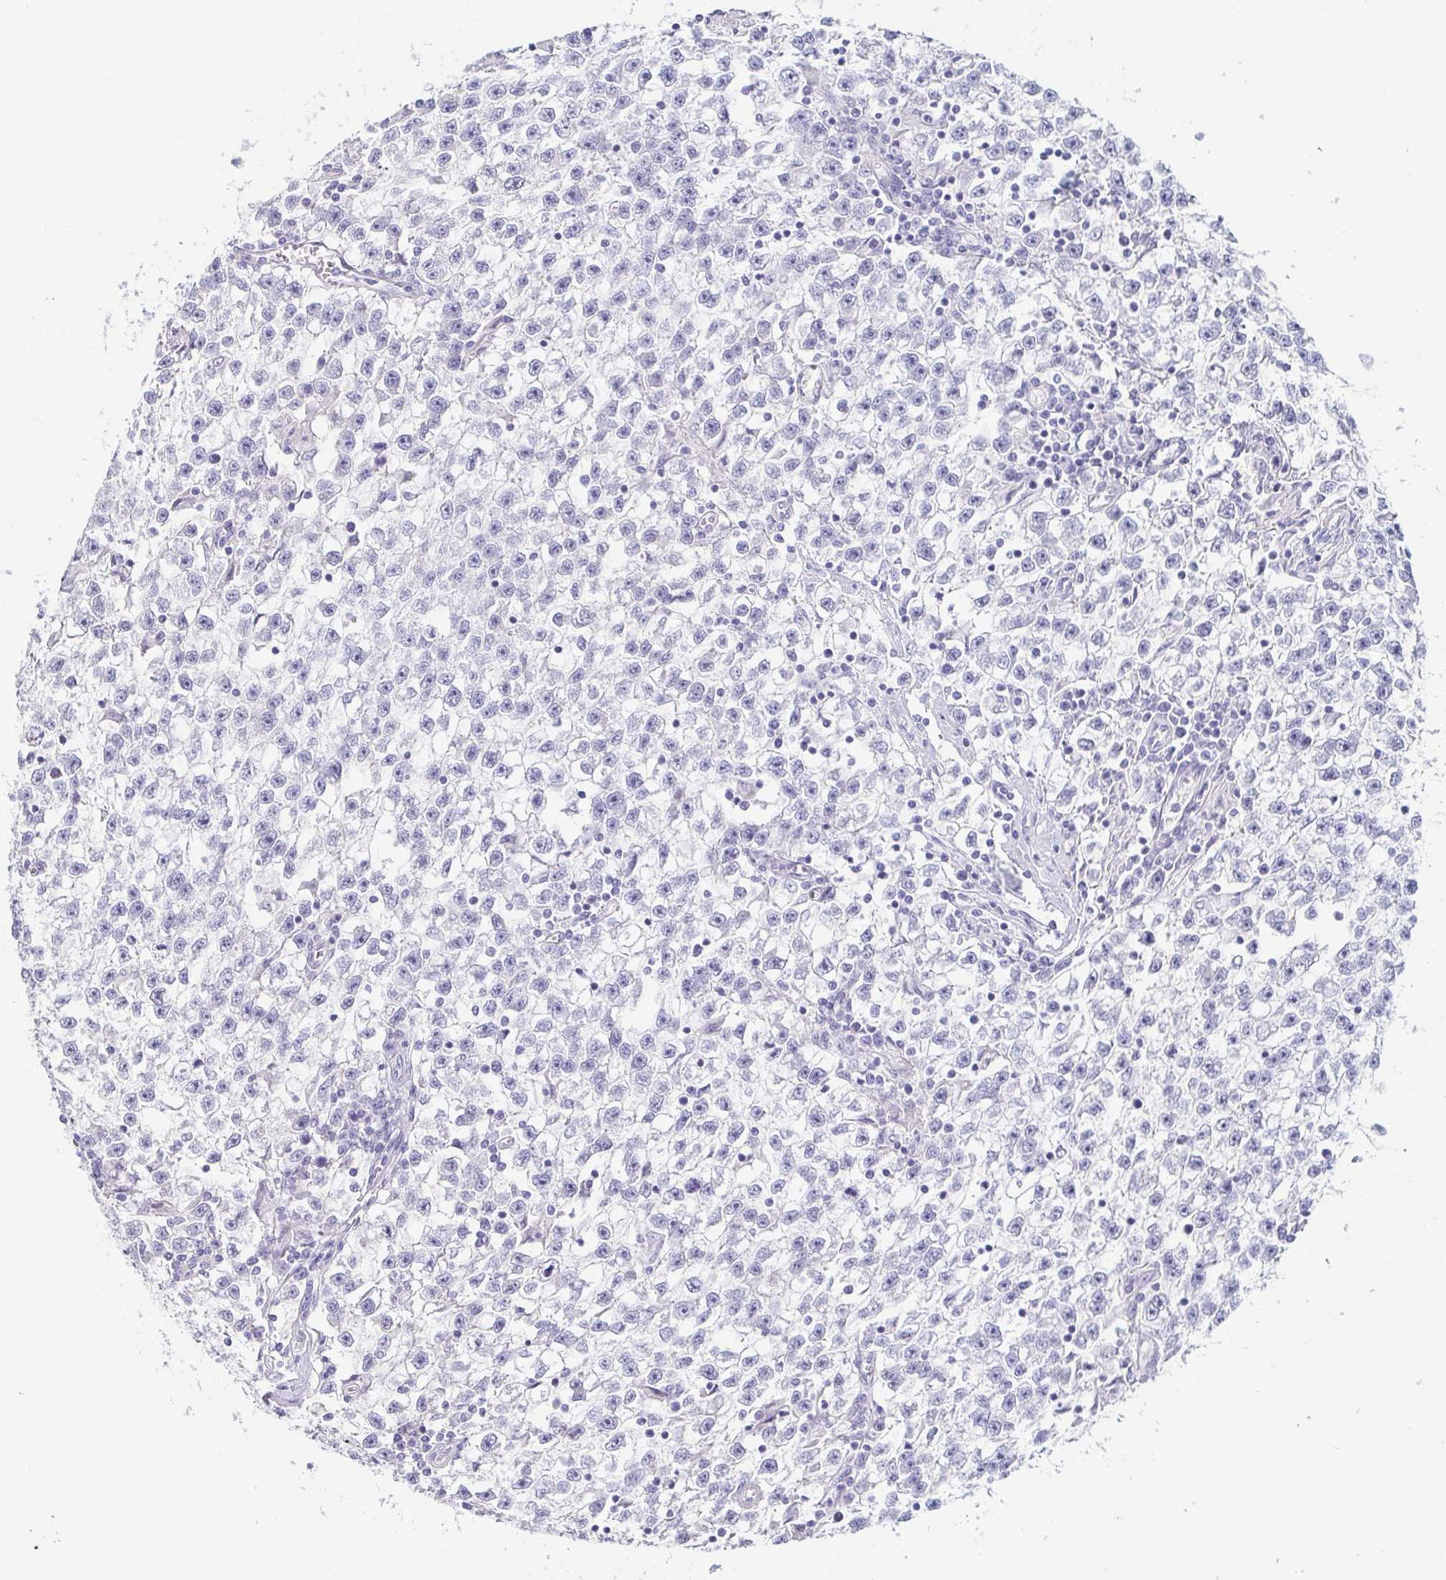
{"staining": {"intensity": "negative", "quantity": "none", "location": "none"}, "tissue": "testis cancer", "cell_type": "Tumor cells", "image_type": "cancer", "snomed": [{"axis": "morphology", "description": "Seminoma, NOS"}, {"axis": "topography", "description": "Testis"}], "caption": "Tumor cells show no significant positivity in testis cancer (seminoma).", "gene": "PRR4", "patient": {"sex": "male", "age": 31}}